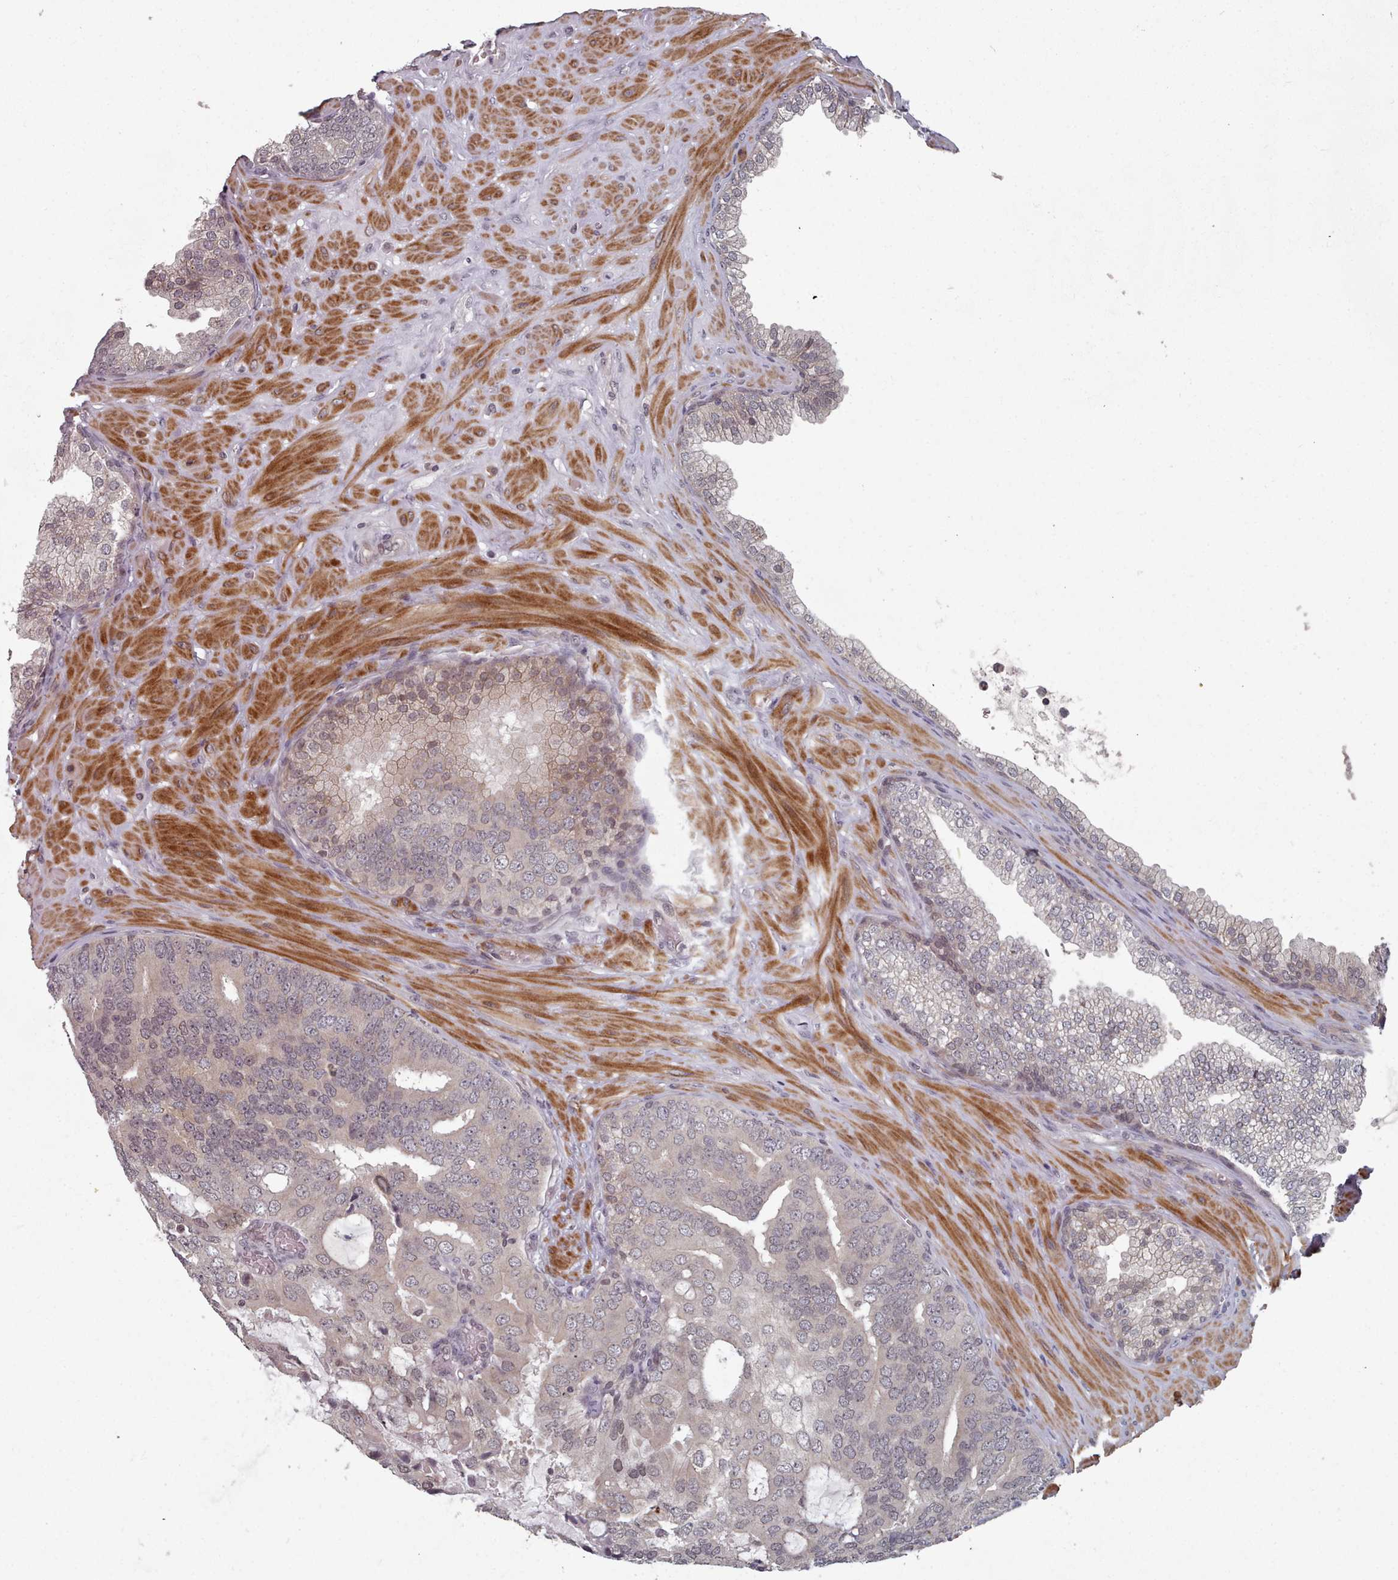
{"staining": {"intensity": "weak", "quantity": "<25%", "location": "cytoplasmic/membranous"}, "tissue": "prostate cancer", "cell_type": "Tumor cells", "image_type": "cancer", "snomed": [{"axis": "morphology", "description": "Adenocarcinoma, High grade"}, {"axis": "topography", "description": "Prostate"}], "caption": "The micrograph demonstrates no significant expression in tumor cells of prostate adenocarcinoma (high-grade).", "gene": "HYAL3", "patient": {"sex": "male", "age": 55}}